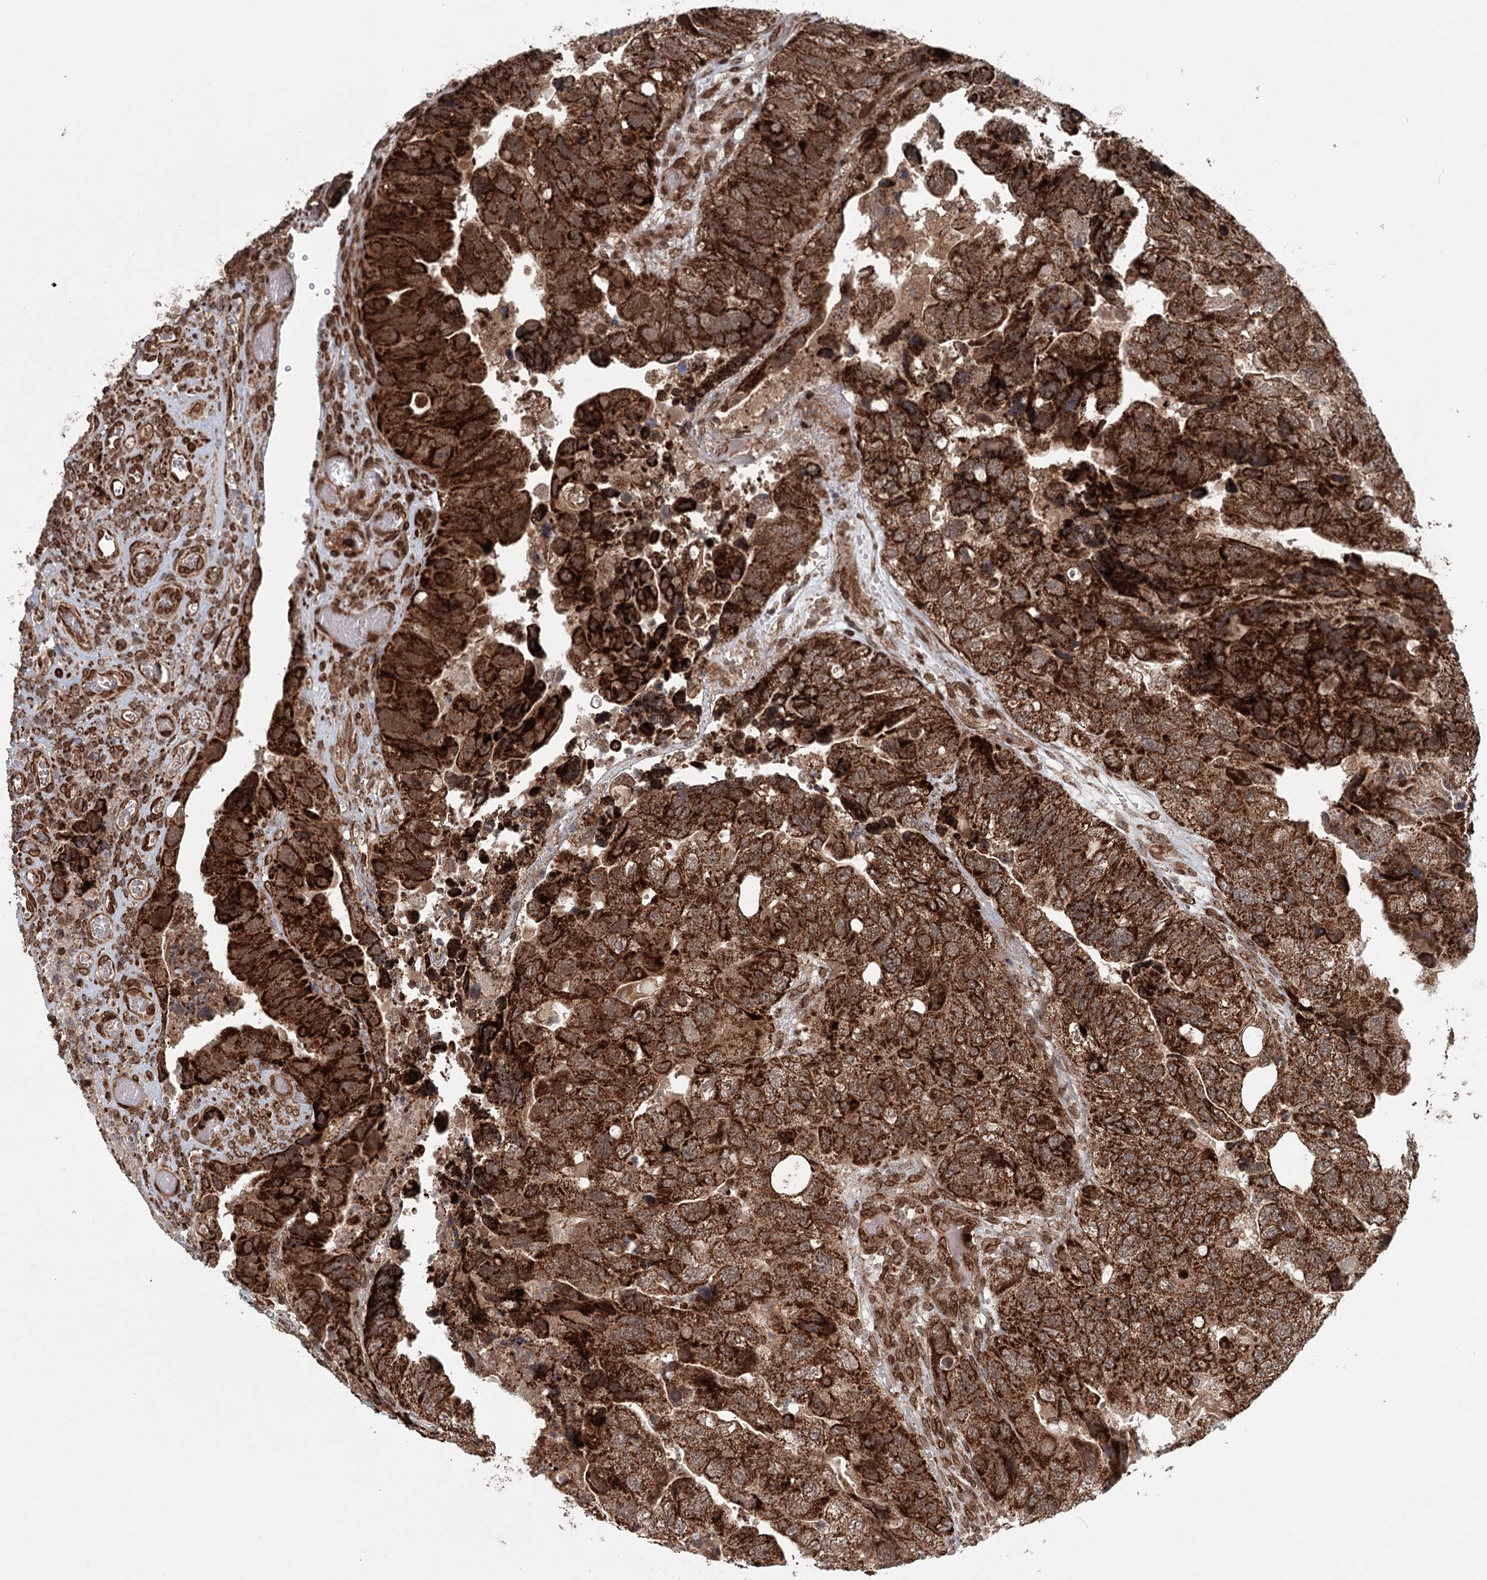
{"staining": {"intensity": "strong", "quantity": ">75%", "location": "cytoplasmic/membranous"}, "tissue": "colorectal cancer", "cell_type": "Tumor cells", "image_type": "cancer", "snomed": [{"axis": "morphology", "description": "Adenocarcinoma, NOS"}, {"axis": "topography", "description": "Rectum"}], "caption": "Protein analysis of colorectal adenocarcinoma tissue displays strong cytoplasmic/membranous expression in approximately >75% of tumor cells.", "gene": "BCKDHA", "patient": {"sex": "male", "age": 63}}